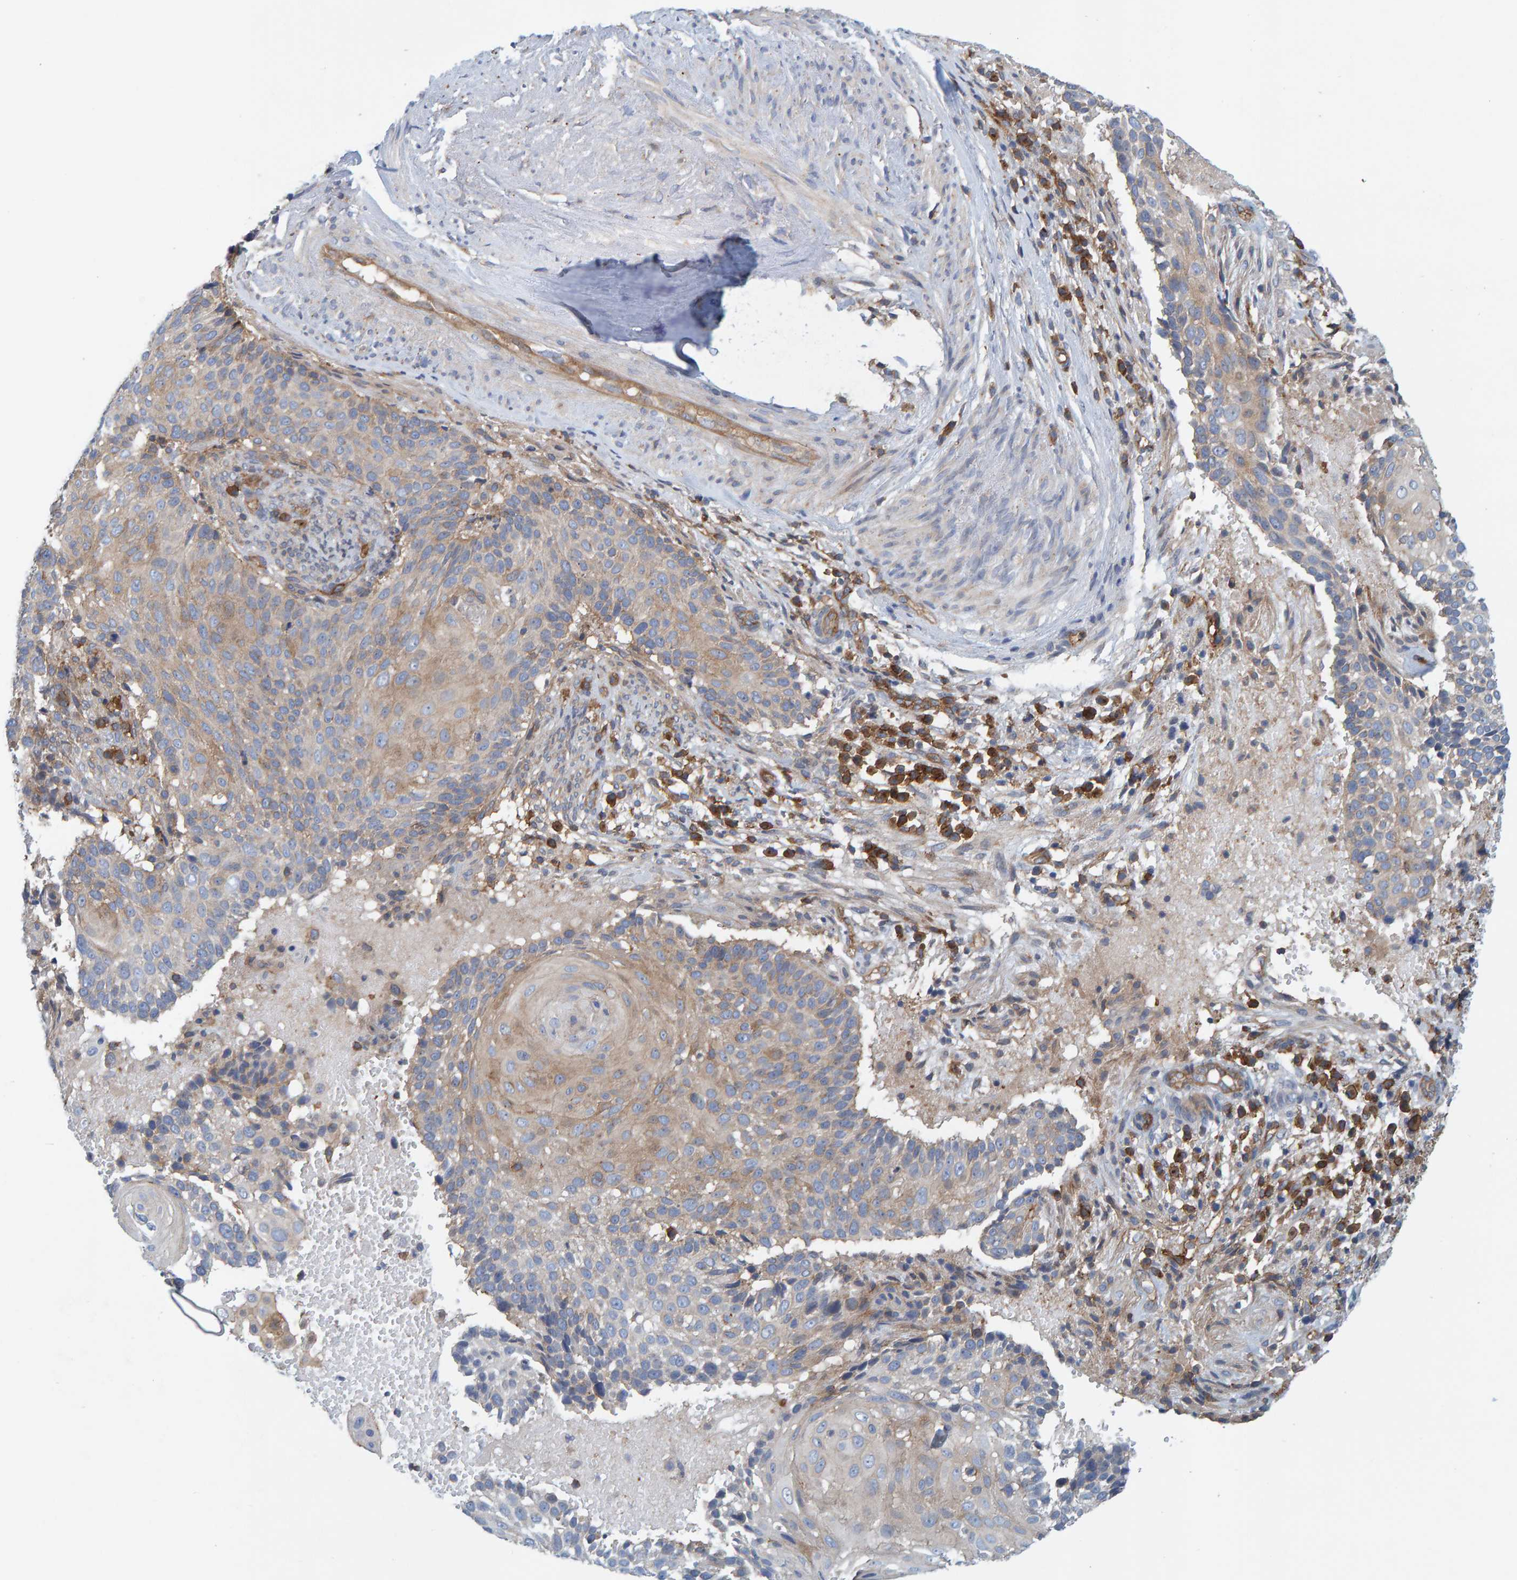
{"staining": {"intensity": "moderate", "quantity": ">75%", "location": "cytoplasmic/membranous"}, "tissue": "cervical cancer", "cell_type": "Tumor cells", "image_type": "cancer", "snomed": [{"axis": "morphology", "description": "Squamous cell carcinoma, NOS"}, {"axis": "topography", "description": "Cervix"}], "caption": "A histopathology image of human squamous cell carcinoma (cervical) stained for a protein demonstrates moderate cytoplasmic/membranous brown staining in tumor cells.", "gene": "PRKD2", "patient": {"sex": "female", "age": 74}}